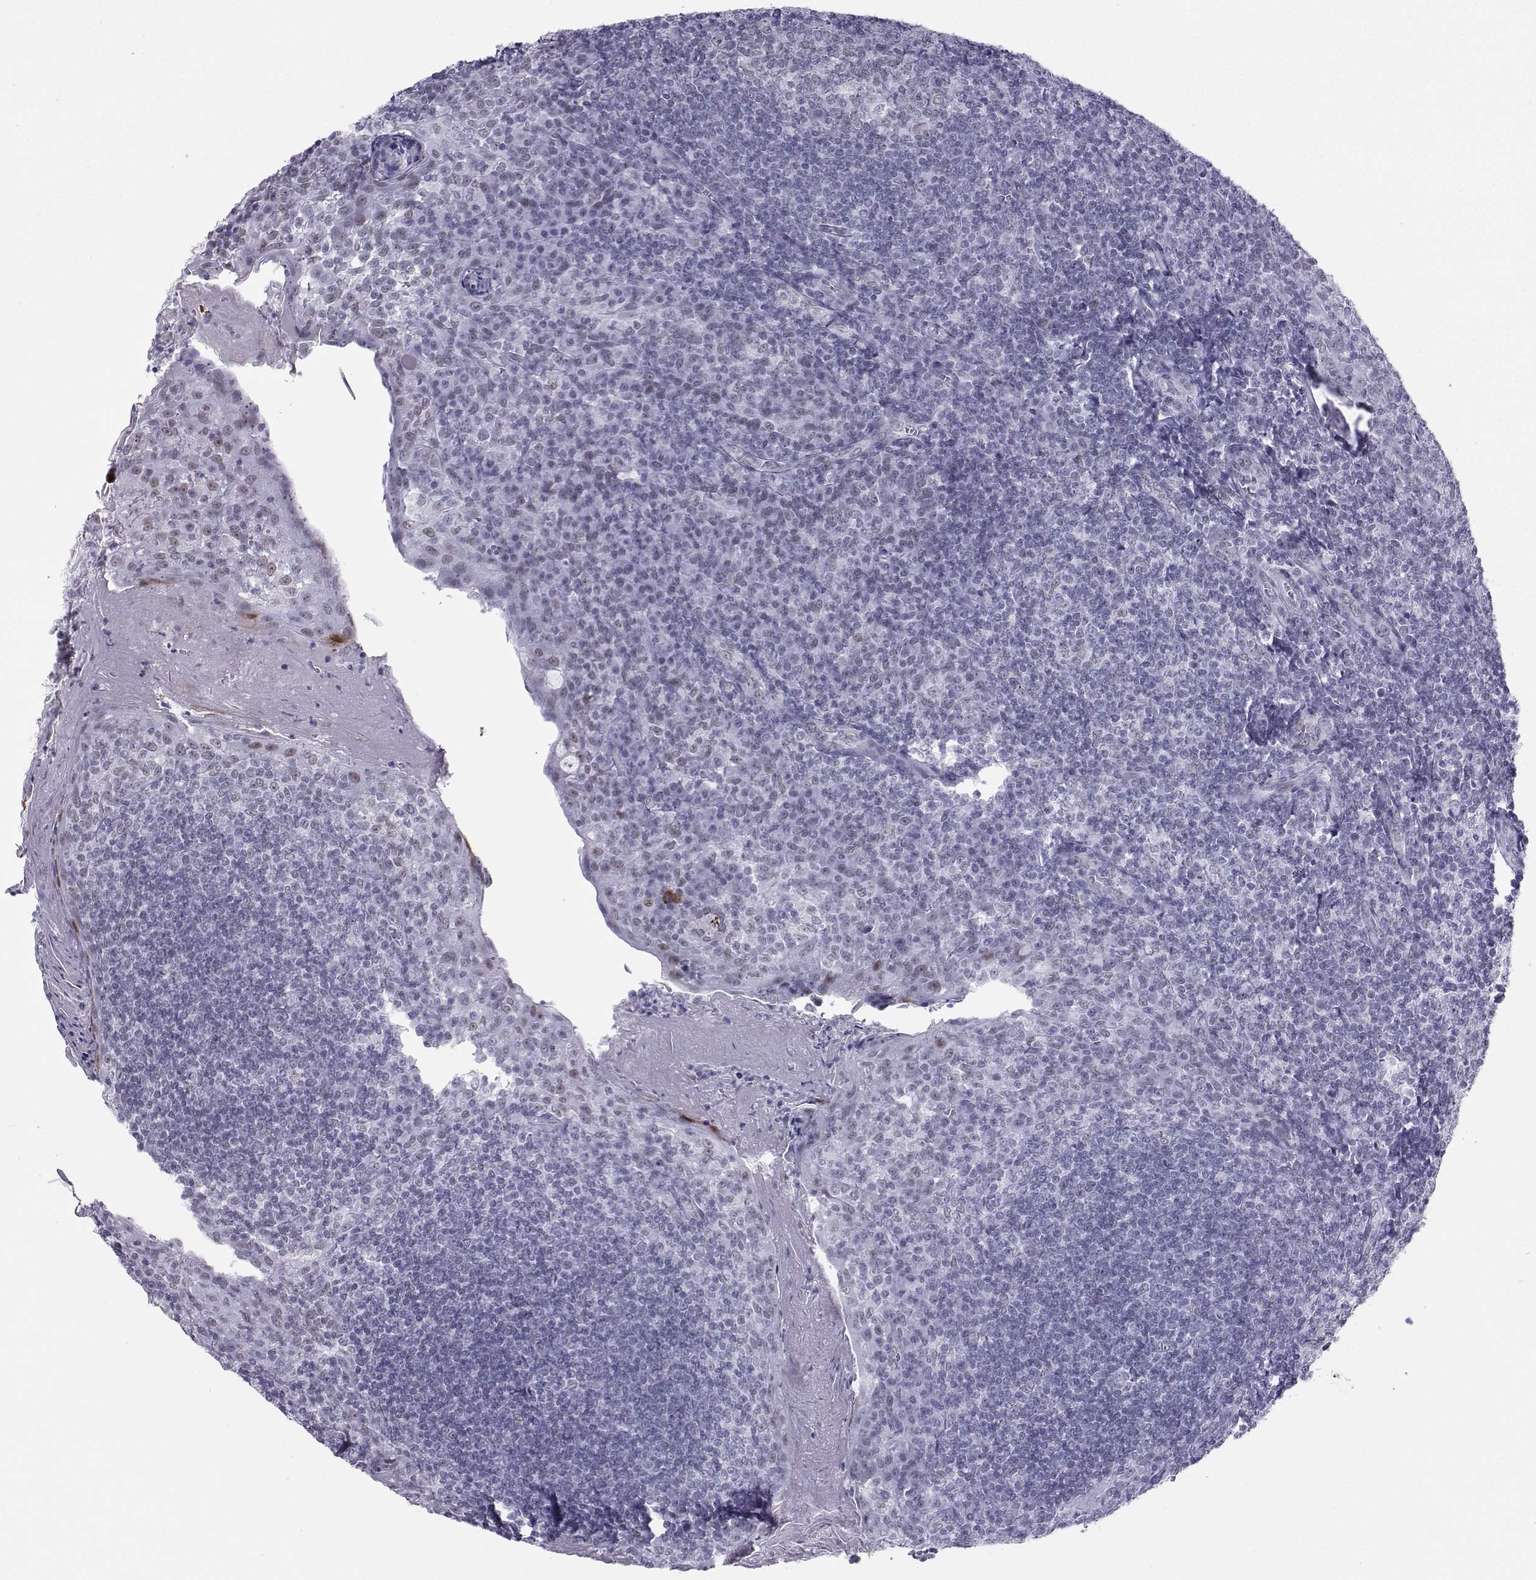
{"staining": {"intensity": "negative", "quantity": "none", "location": "none"}, "tissue": "tonsil", "cell_type": "Germinal center cells", "image_type": "normal", "snomed": [{"axis": "morphology", "description": "Normal tissue, NOS"}, {"axis": "topography", "description": "Tonsil"}], "caption": "The immunohistochemistry image has no significant positivity in germinal center cells of tonsil.", "gene": "LORICRIN", "patient": {"sex": "female", "age": 13}}